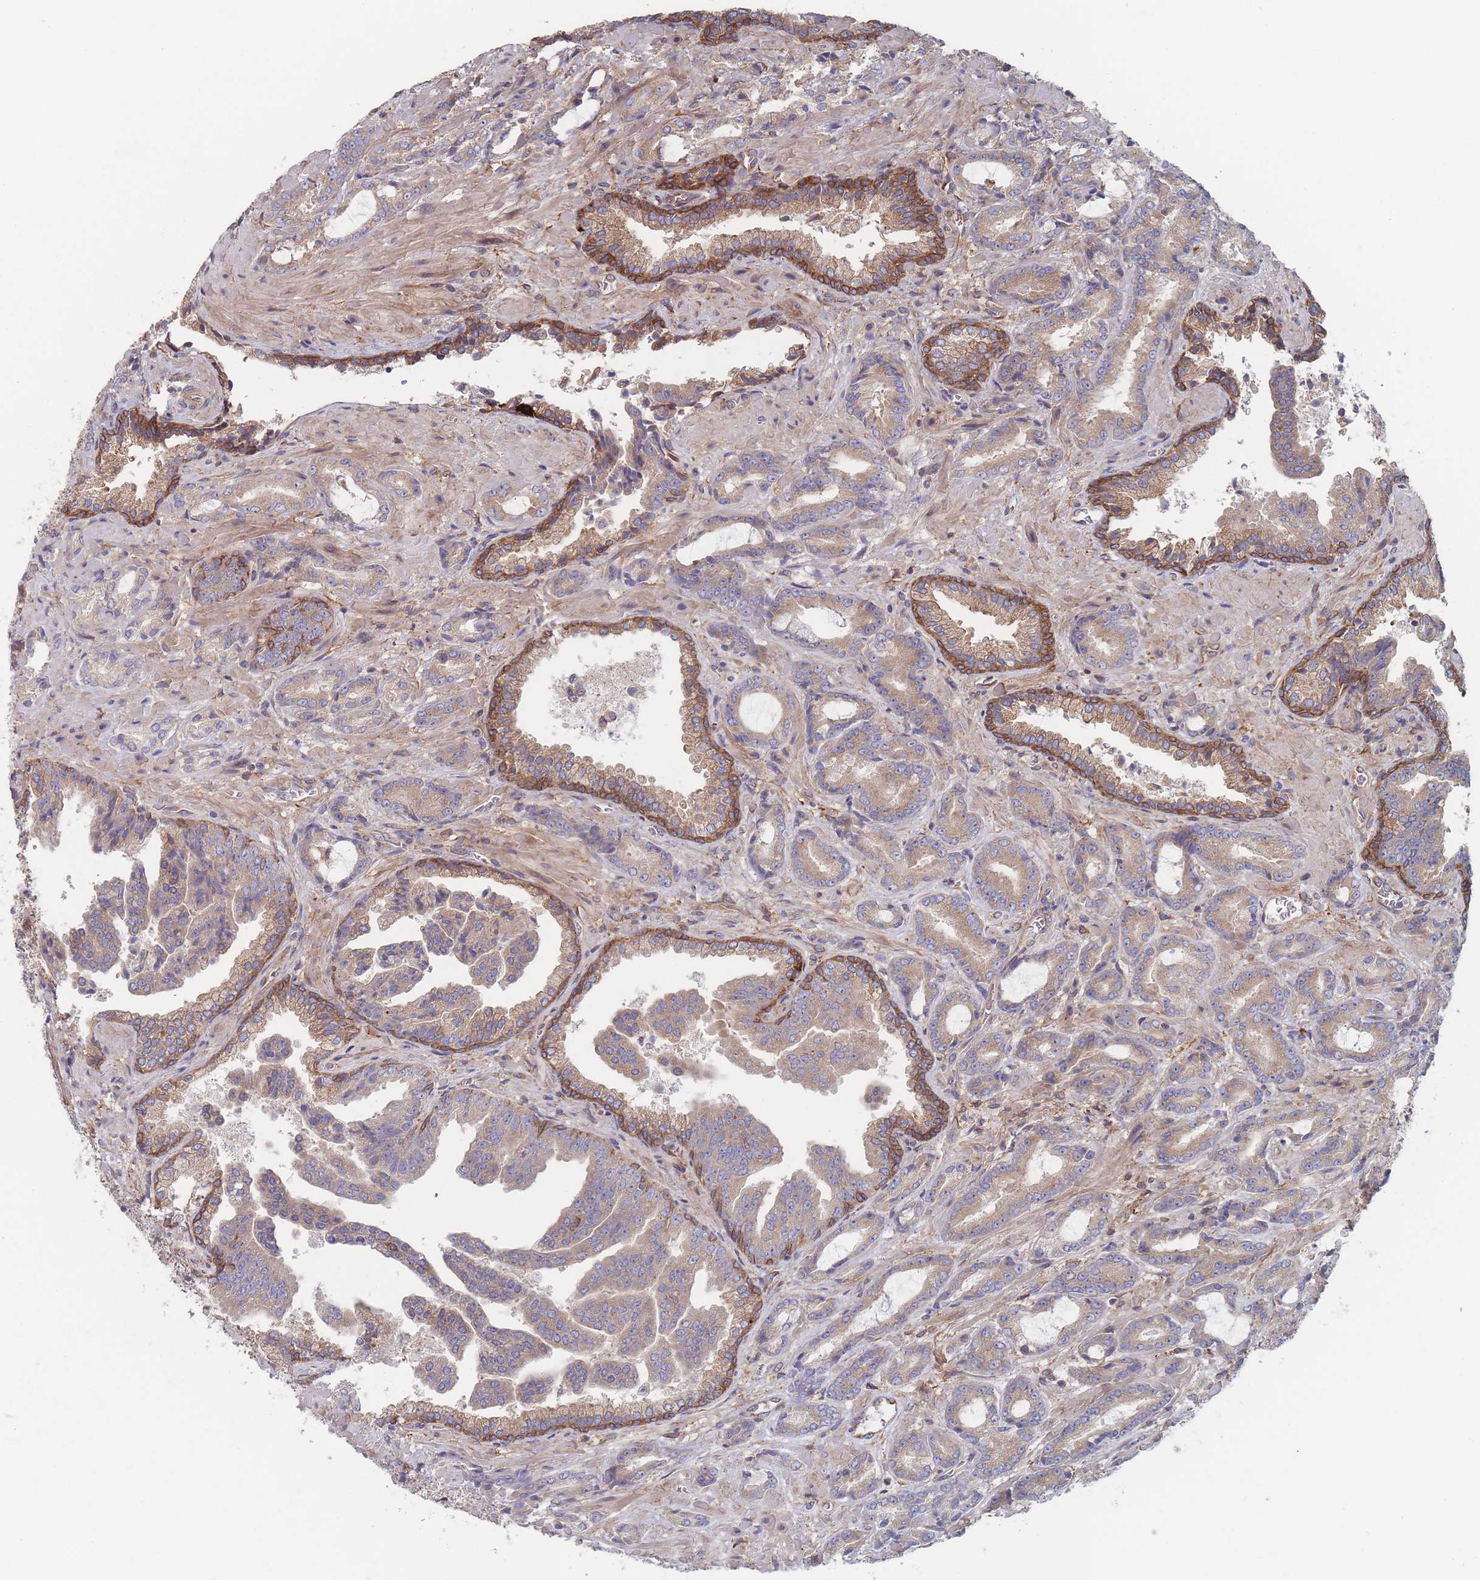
{"staining": {"intensity": "moderate", "quantity": ">75%", "location": "cytoplasmic/membranous"}, "tissue": "prostate cancer", "cell_type": "Tumor cells", "image_type": "cancer", "snomed": [{"axis": "morphology", "description": "Adenocarcinoma, High grade"}, {"axis": "topography", "description": "Prostate"}], "caption": "Immunohistochemical staining of prostate high-grade adenocarcinoma displays medium levels of moderate cytoplasmic/membranous positivity in approximately >75% of tumor cells.", "gene": "KDSR", "patient": {"sex": "male", "age": 68}}